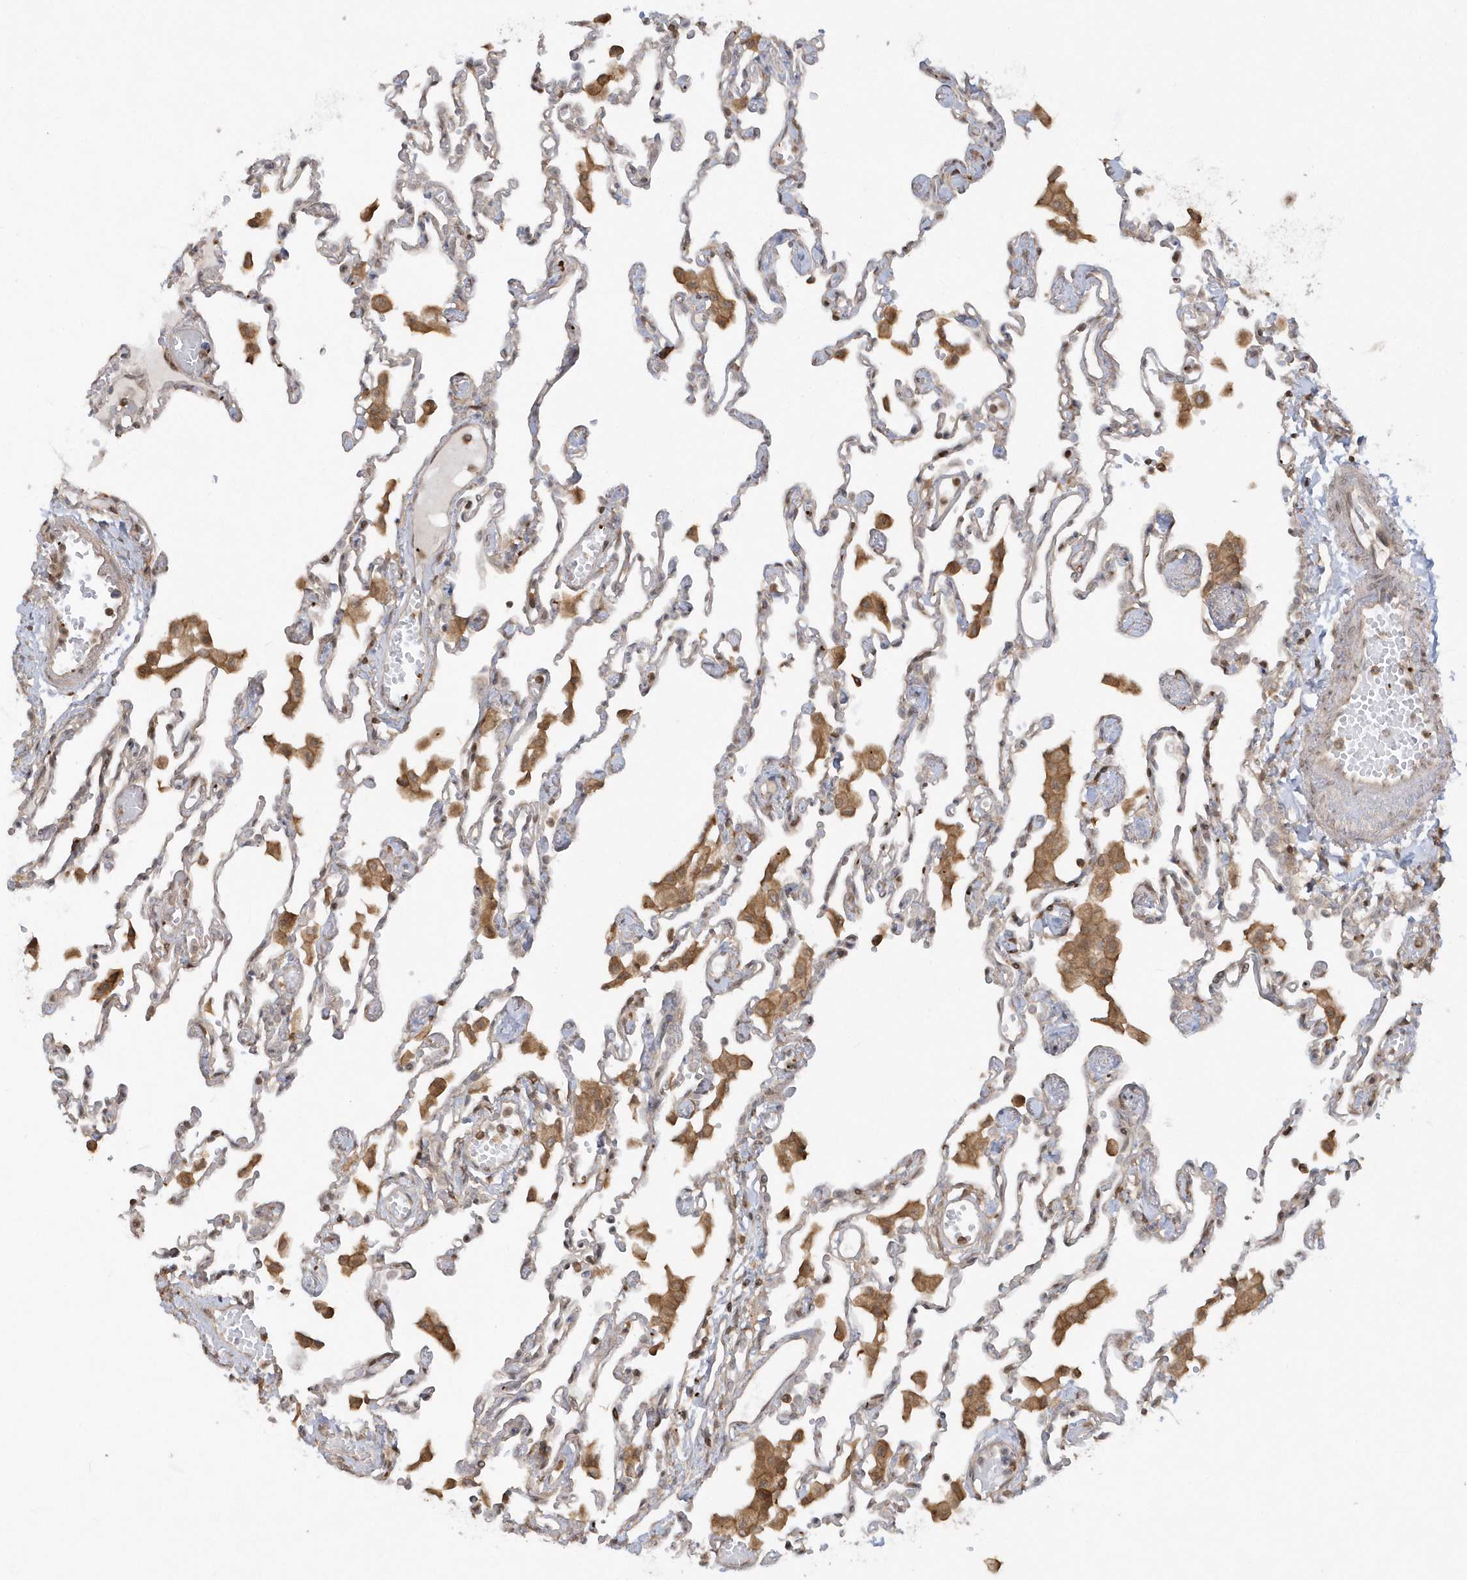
{"staining": {"intensity": "moderate", "quantity": "<25%", "location": "cytoplasmic/membranous"}, "tissue": "lung", "cell_type": "Alveolar cells", "image_type": "normal", "snomed": [{"axis": "morphology", "description": "Normal tissue, NOS"}, {"axis": "topography", "description": "Bronchus"}, {"axis": "topography", "description": "Lung"}], "caption": "Alveolar cells demonstrate low levels of moderate cytoplasmic/membranous staining in about <25% of cells in benign human lung.", "gene": "BSN", "patient": {"sex": "female", "age": 49}}